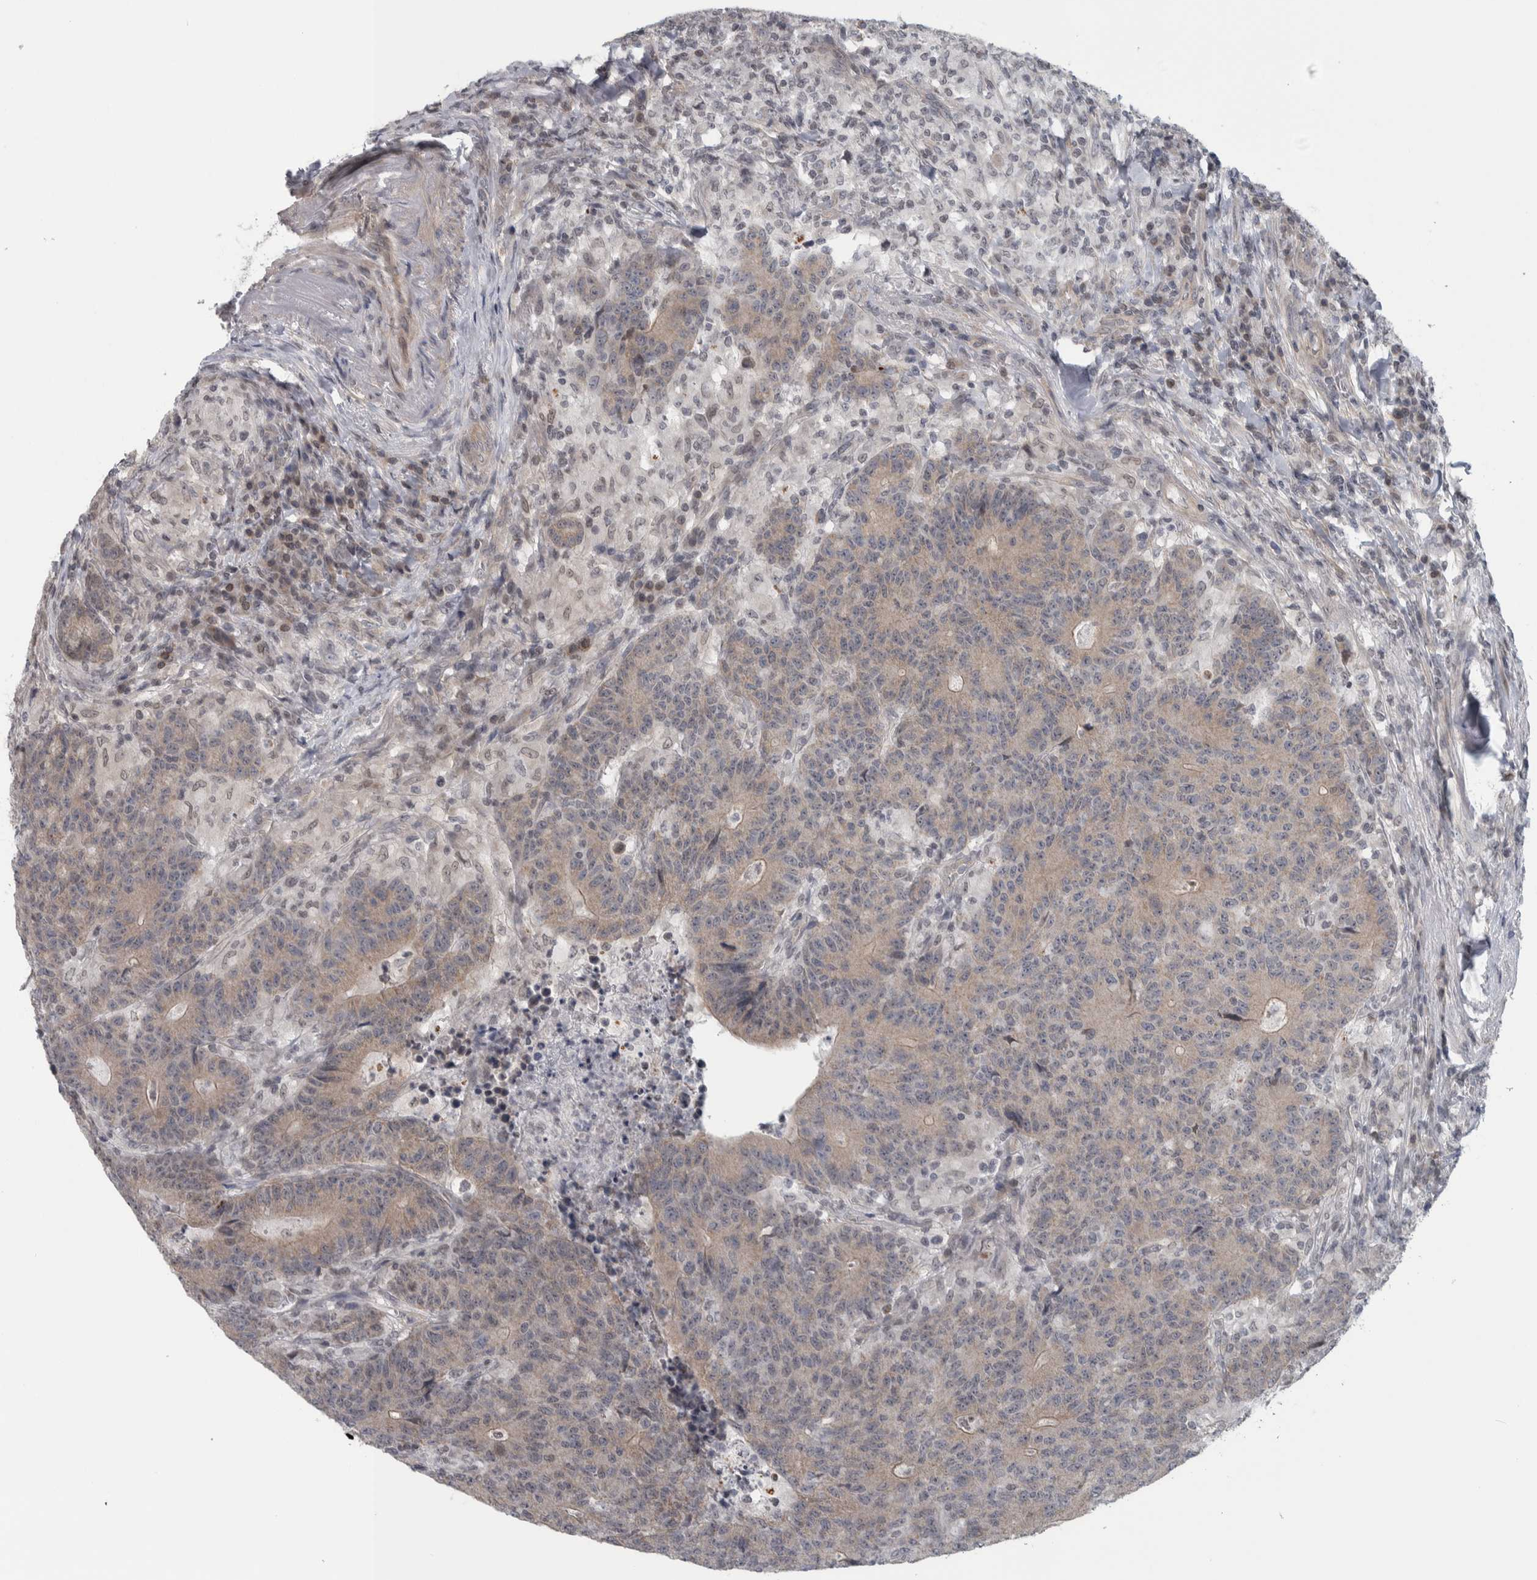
{"staining": {"intensity": "weak", "quantity": ">75%", "location": "cytoplasmic/membranous"}, "tissue": "colorectal cancer", "cell_type": "Tumor cells", "image_type": "cancer", "snomed": [{"axis": "morphology", "description": "Normal tissue, NOS"}, {"axis": "morphology", "description": "Adenocarcinoma, NOS"}, {"axis": "topography", "description": "Colon"}], "caption": "DAB (3,3'-diaminobenzidine) immunohistochemical staining of human colorectal cancer shows weak cytoplasmic/membranous protein expression in approximately >75% of tumor cells.", "gene": "CWC27", "patient": {"sex": "female", "age": 75}}